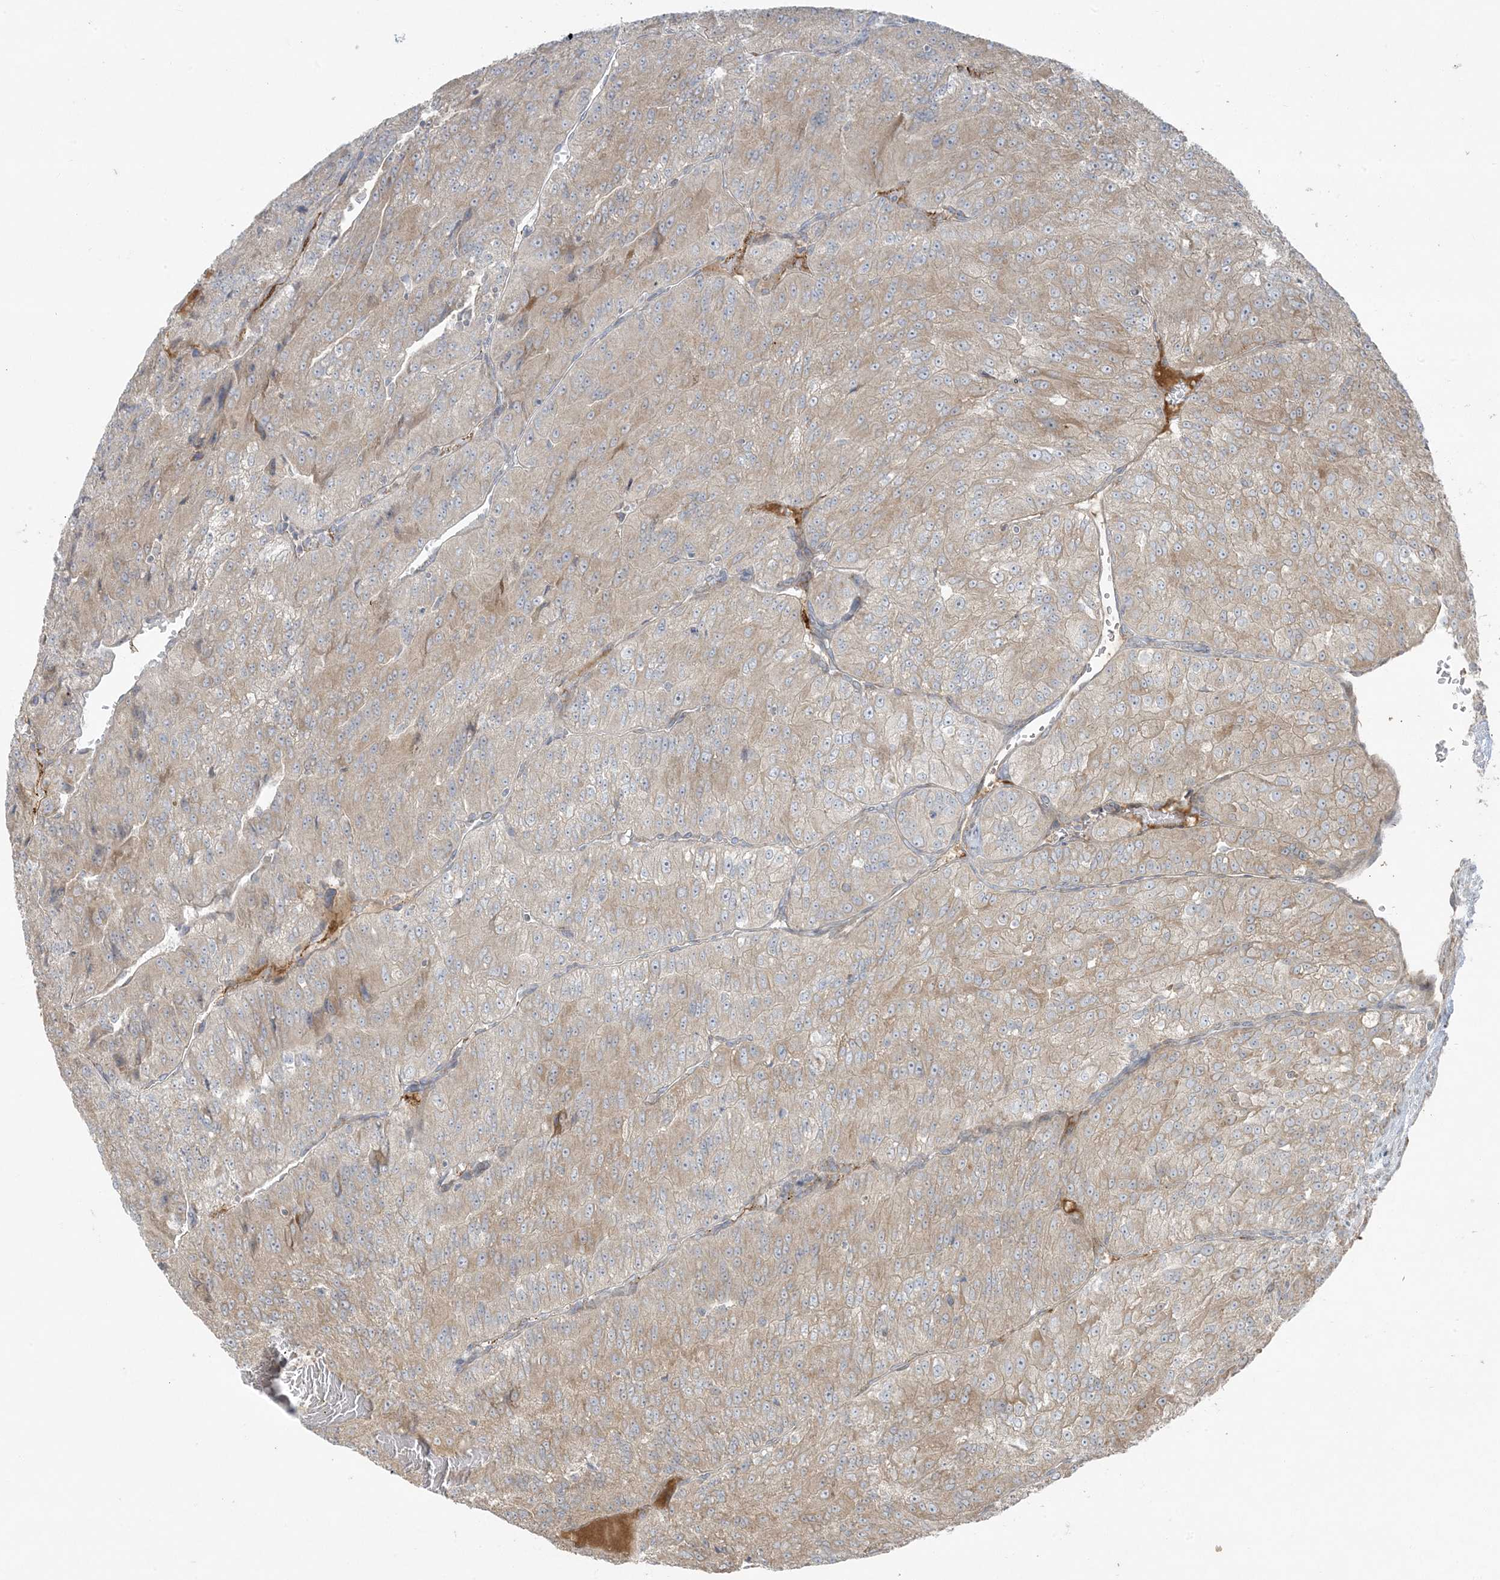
{"staining": {"intensity": "weak", "quantity": "<25%", "location": "cytoplasmic/membranous"}, "tissue": "renal cancer", "cell_type": "Tumor cells", "image_type": "cancer", "snomed": [{"axis": "morphology", "description": "Adenocarcinoma, NOS"}, {"axis": "topography", "description": "Kidney"}], "caption": "A high-resolution histopathology image shows immunohistochemistry staining of renal cancer, which demonstrates no significant expression in tumor cells.", "gene": "ZNF263", "patient": {"sex": "female", "age": 63}}